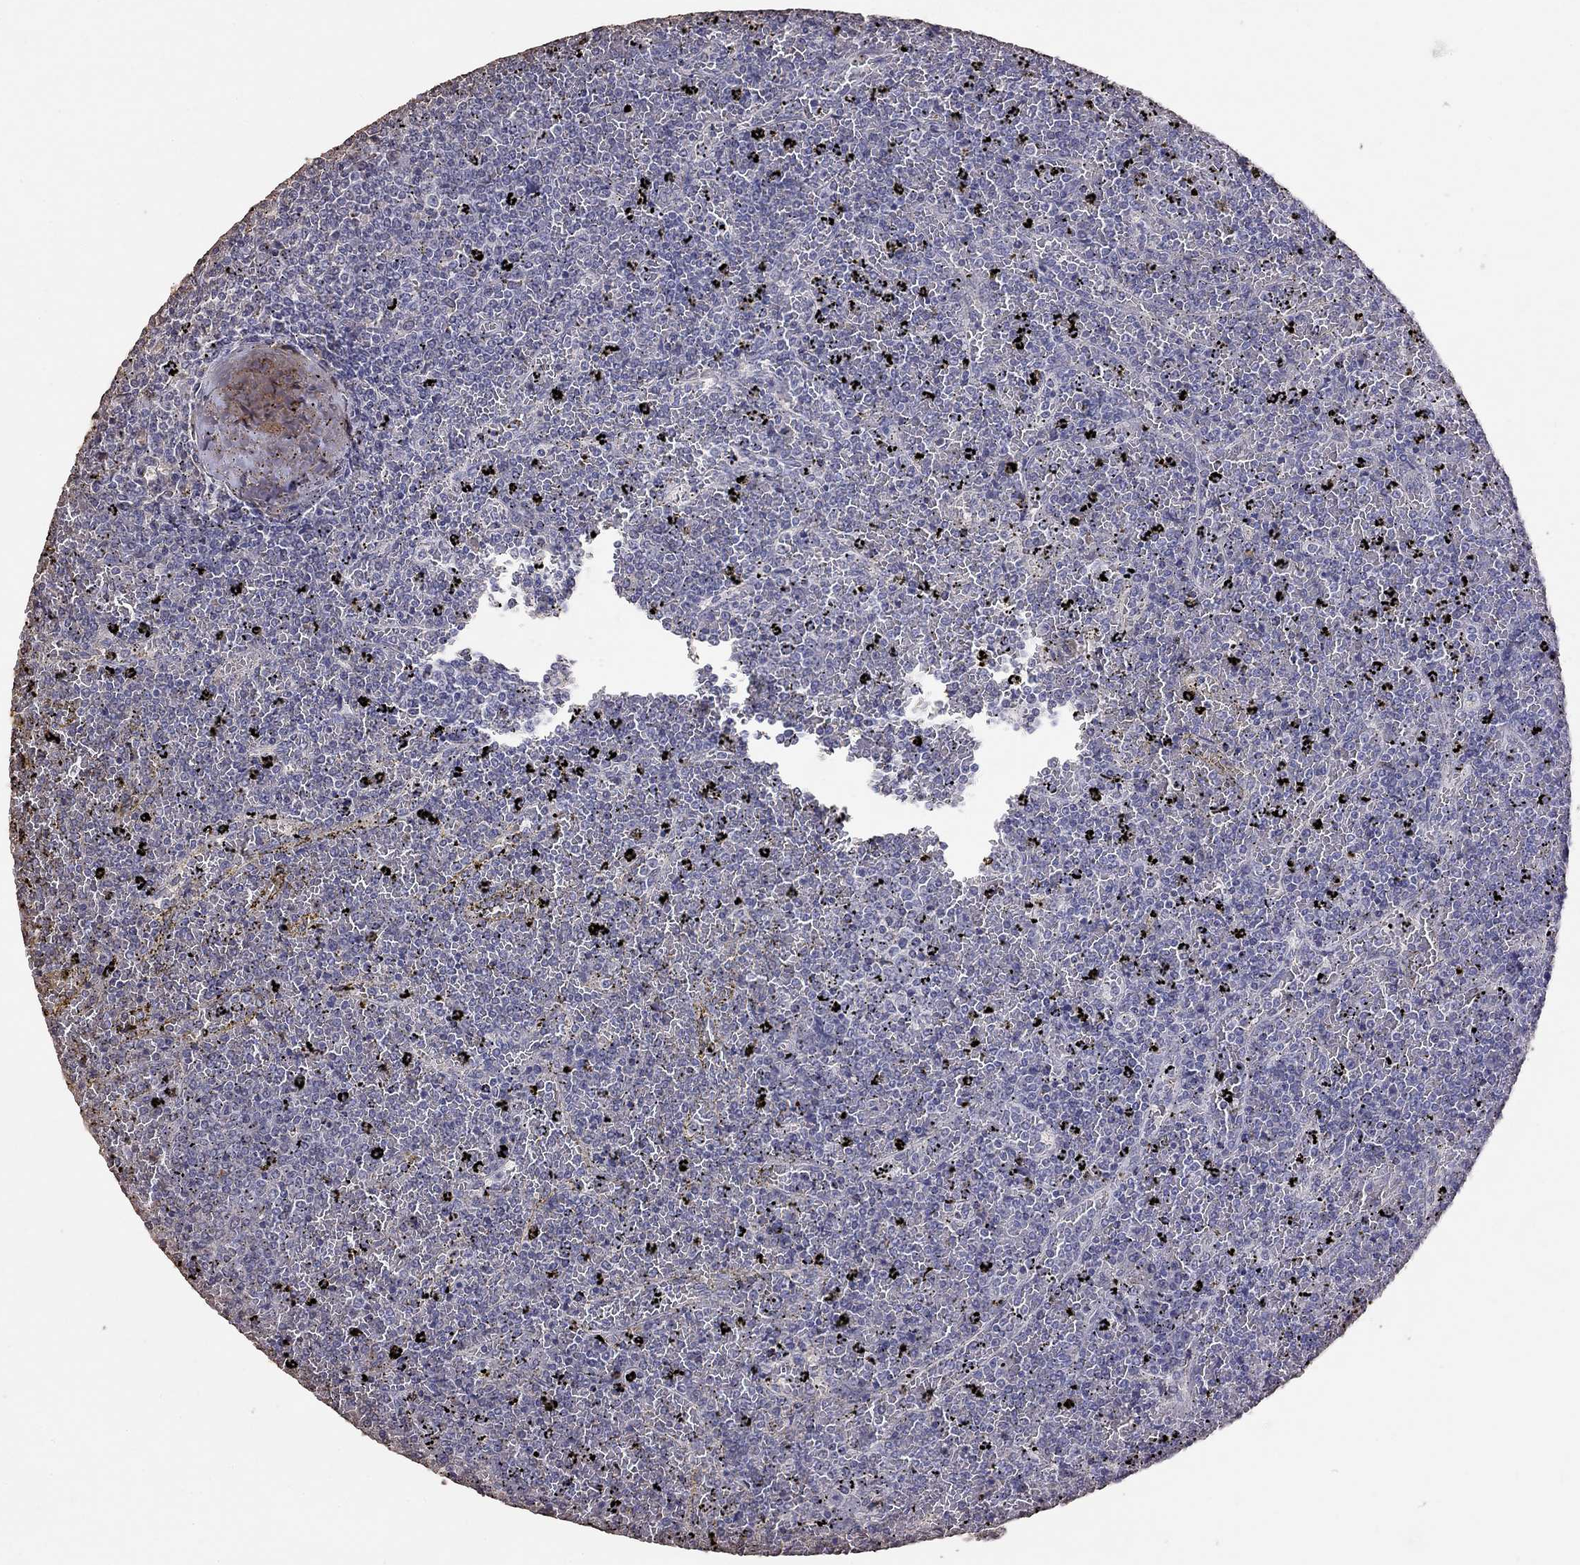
{"staining": {"intensity": "negative", "quantity": "none", "location": "none"}, "tissue": "lymphoma", "cell_type": "Tumor cells", "image_type": "cancer", "snomed": [{"axis": "morphology", "description": "Malignant lymphoma, non-Hodgkin's type, Low grade"}, {"axis": "topography", "description": "Spleen"}], "caption": "An IHC histopathology image of lymphoma is shown. There is no staining in tumor cells of lymphoma.", "gene": "SUN3", "patient": {"sex": "female", "age": 77}}